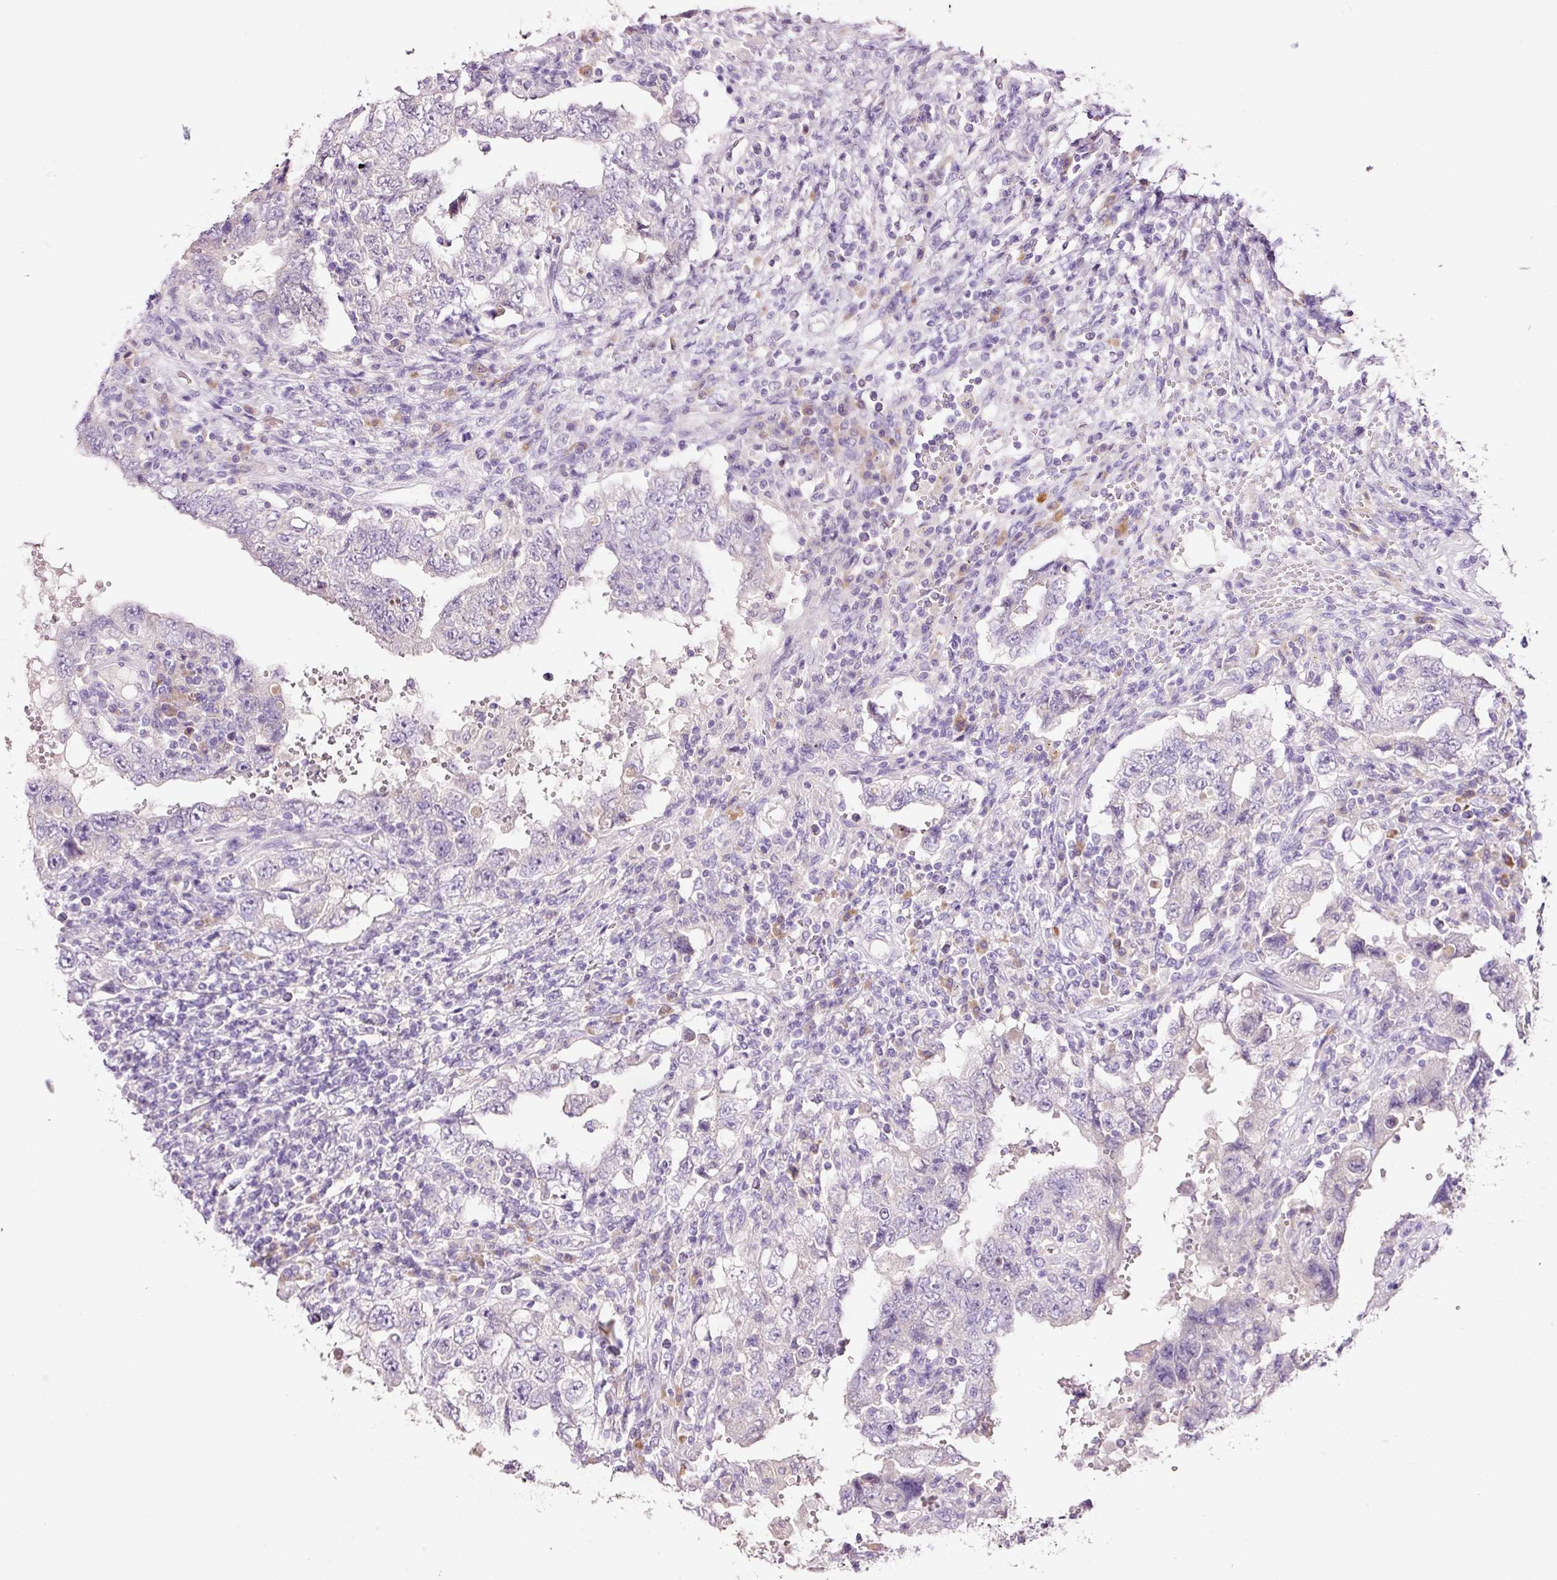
{"staining": {"intensity": "negative", "quantity": "none", "location": "none"}, "tissue": "testis cancer", "cell_type": "Tumor cells", "image_type": "cancer", "snomed": [{"axis": "morphology", "description": "Carcinoma, Embryonal, NOS"}, {"axis": "topography", "description": "Testis"}], "caption": "Immunohistochemistry of human embryonal carcinoma (testis) demonstrates no staining in tumor cells.", "gene": "TENT5C", "patient": {"sex": "male", "age": 26}}